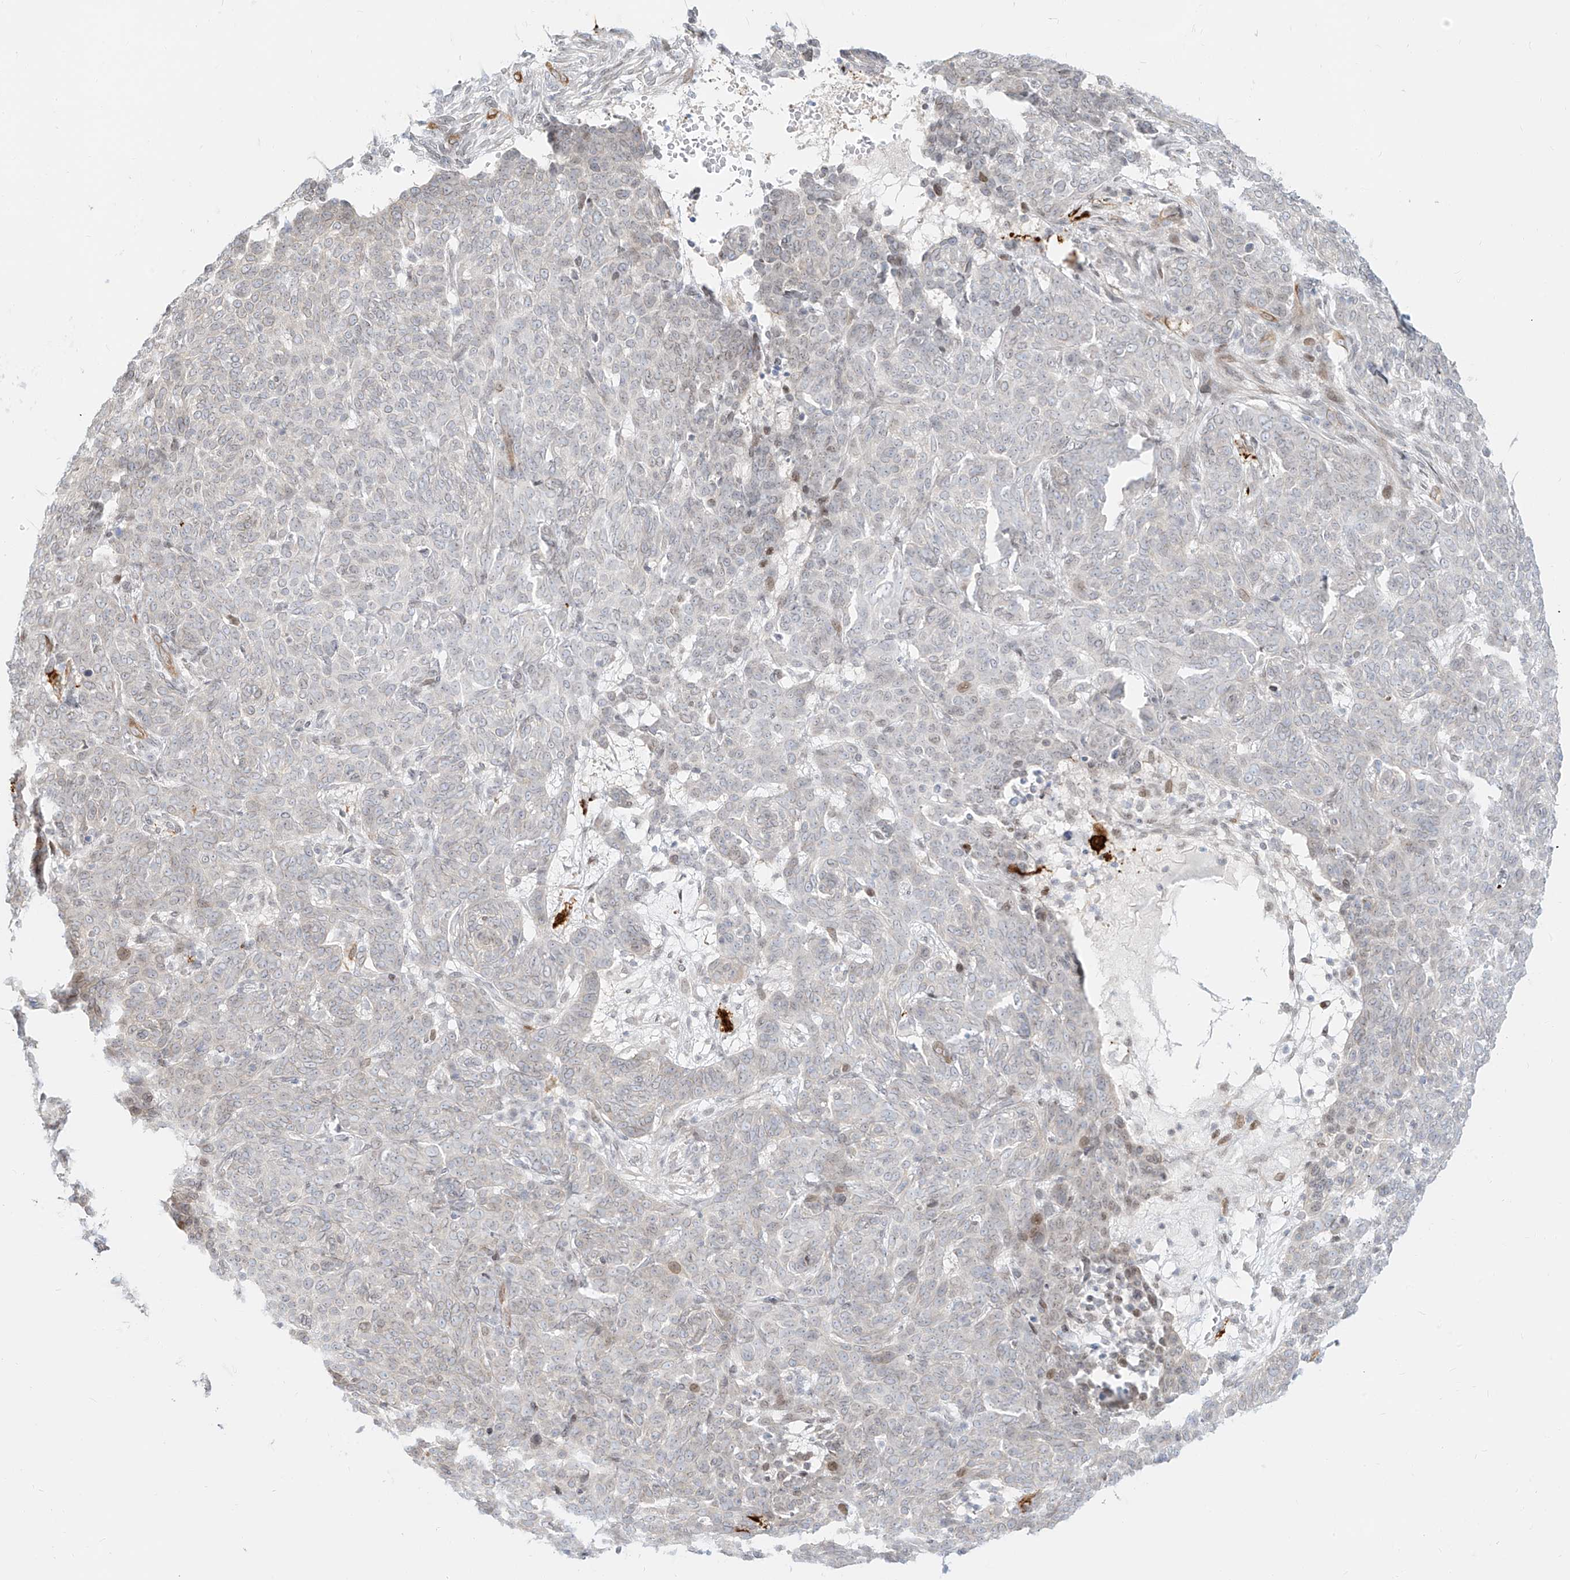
{"staining": {"intensity": "negative", "quantity": "none", "location": "none"}, "tissue": "skin cancer", "cell_type": "Tumor cells", "image_type": "cancer", "snomed": [{"axis": "morphology", "description": "Basal cell carcinoma"}, {"axis": "topography", "description": "Skin"}], "caption": "Tumor cells show no significant protein positivity in basal cell carcinoma (skin).", "gene": "NHSL1", "patient": {"sex": "male", "age": 85}}